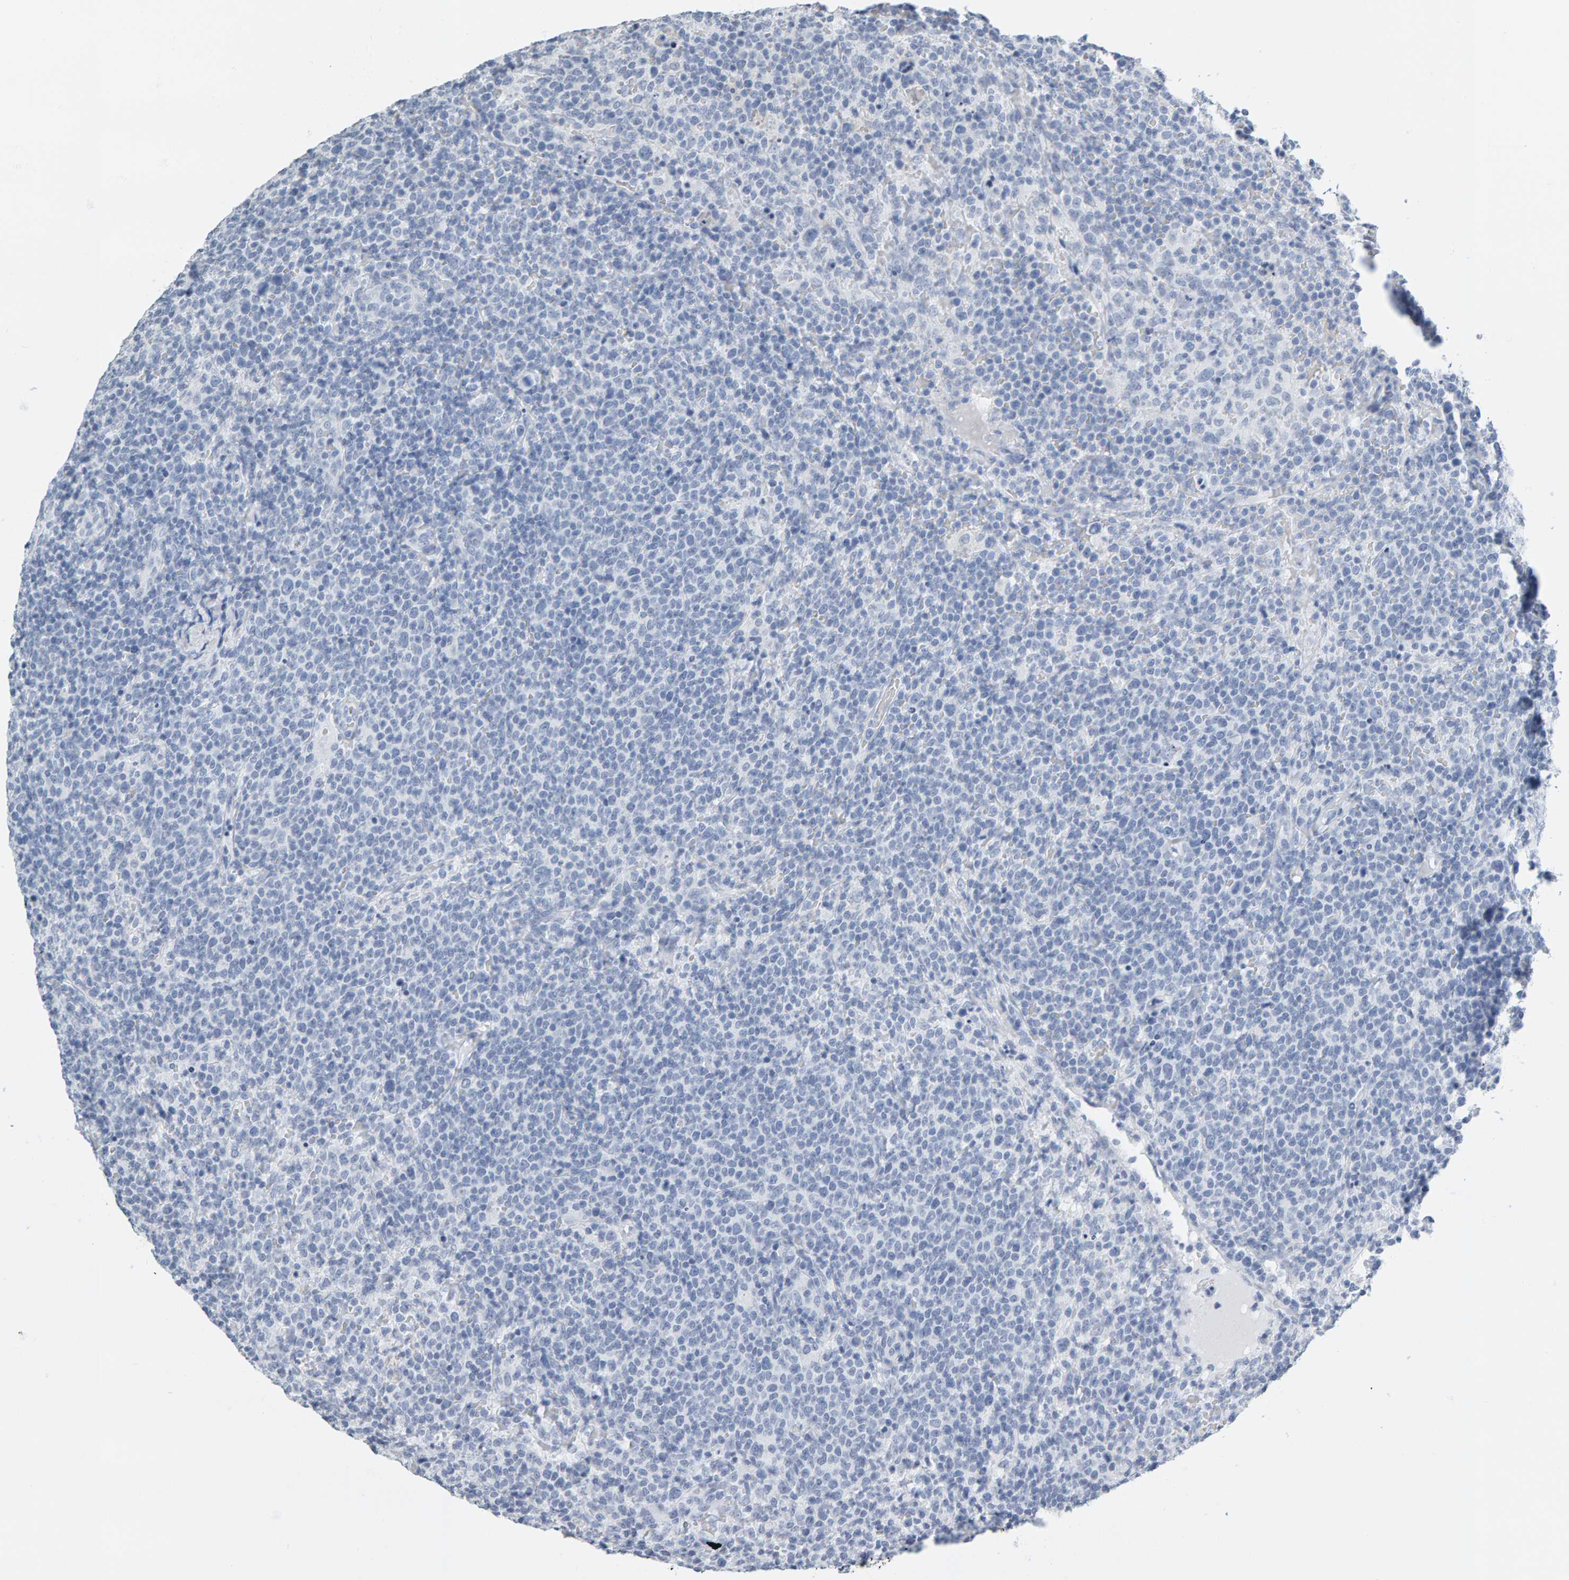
{"staining": {"intensity": "negative", "quantity": "none", "location": "none"}, "tissue": "lymphoma", "cell_type": "Tumor cells", "image_type": "cancer", "snomed": [{"axis": "morphology", "description": "Malignant lymphoma, non-Hodgkin's type, High grade"}, {"axis": "topography", "description": "Lymph node"}], "caption": "Tumor cells show no significant protein staining in lymphoma.", "gene": "SPACA3", "patient": {"sex": "male", "age": 61}}